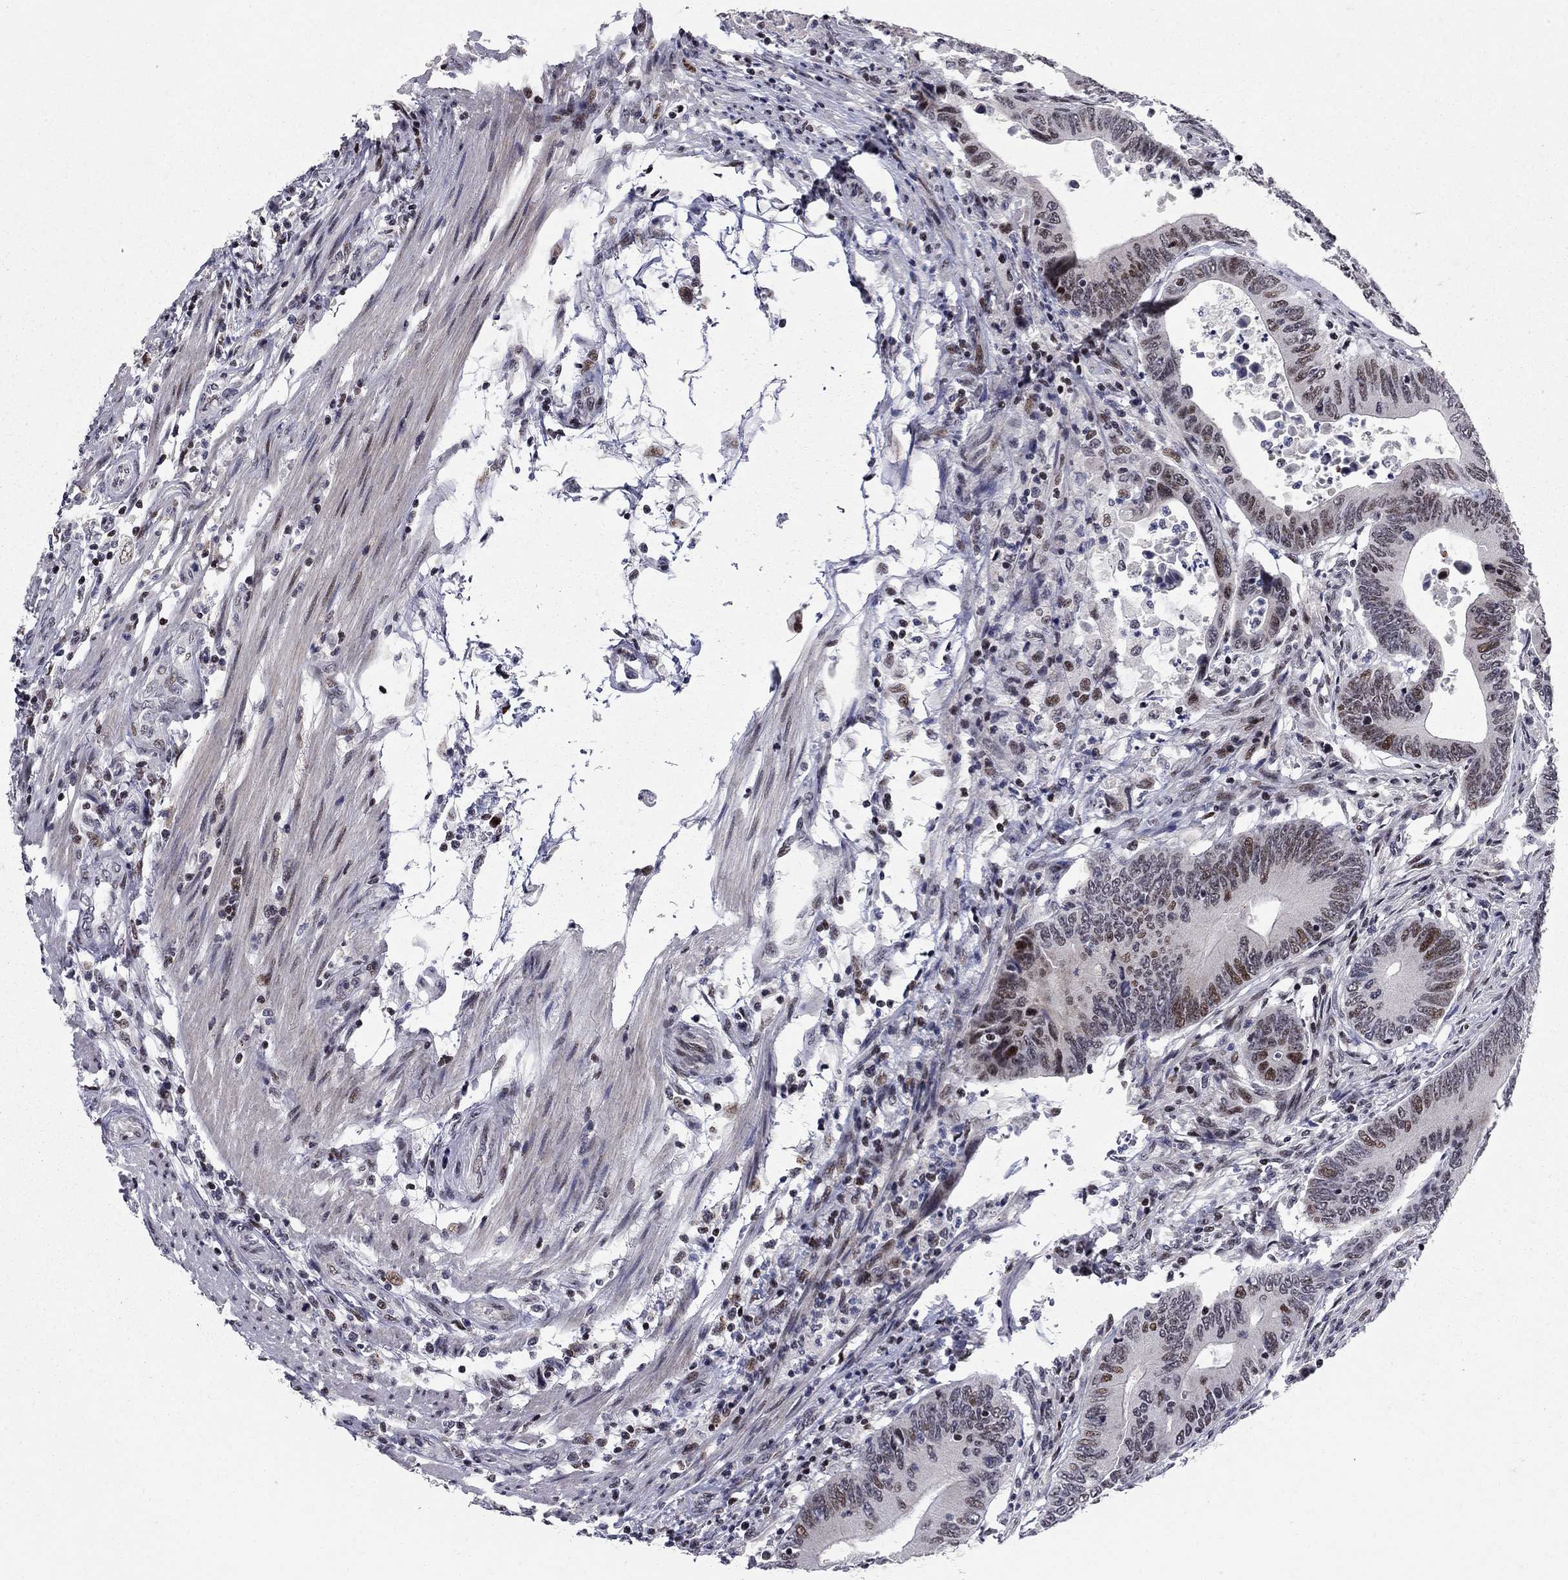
{"staining": {"intensity": "moderate", "quantity": "<25%", "location": "nuclear"}, "tissue": "colorectal cancer", "cell_type": "Tumor cells", "image_type": "cancer", "snomed": [{"axis": "morphology", "description": "Adenocarcinoma, NOS"}, {"axis": "topography", "description": "Colon"}], "caption": "Protein staining of colorectal cancer tissue reveals moderate nuclear positivity in approximately <25% of tumor cells.", "gene": "HDAC3", "patient": {"sex": "female", "age": 90}}